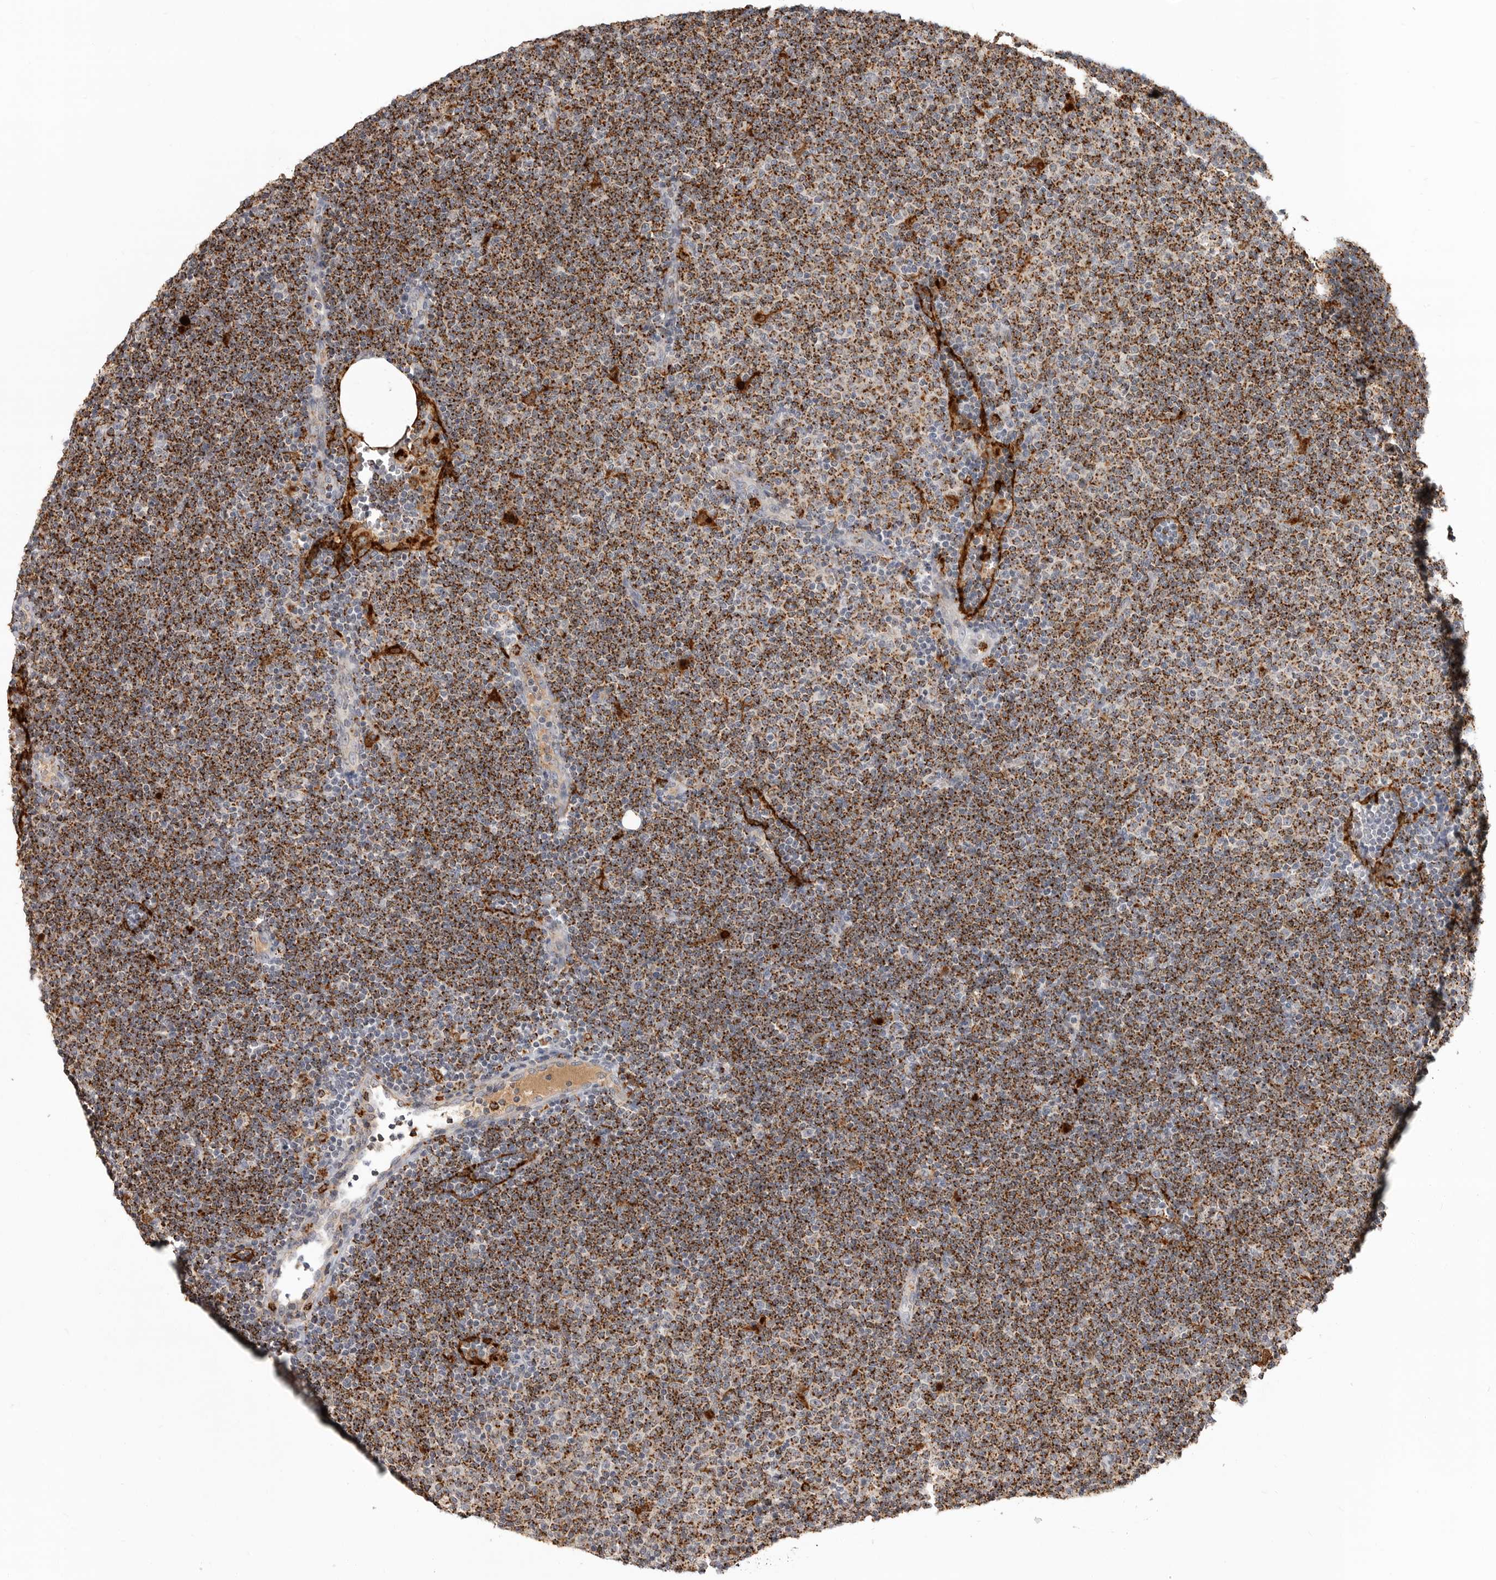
{"staining": {"intensity": "strong", "quantity": ">75%", "location": "cytoplasmic/membranous"}, "tissue": "lymphoma", "cell_type": "Tumor cells", "image_type": "cancer", "snomed": [{"axis": "morphology", "description": "Malignant lymphoma, non-Hodgkin's type, Low grade"}, {"axis": "topography", "description": "Lymph node"}], "caption": "The histopathology image reveals staining of malignant lymphoma, non-Hodgkin's type (low-grade), revealing strong cytoplasmic/membranous protein staining (brown color) within tumor cells. Using DAB (3,3'-diaminobenzidine) (brown) and hematoxylin (blue) stains, captured at high magnification using brightfield microscopy.", "gene": "IFI30", "patient": {"sex": "female", "age": 53}}